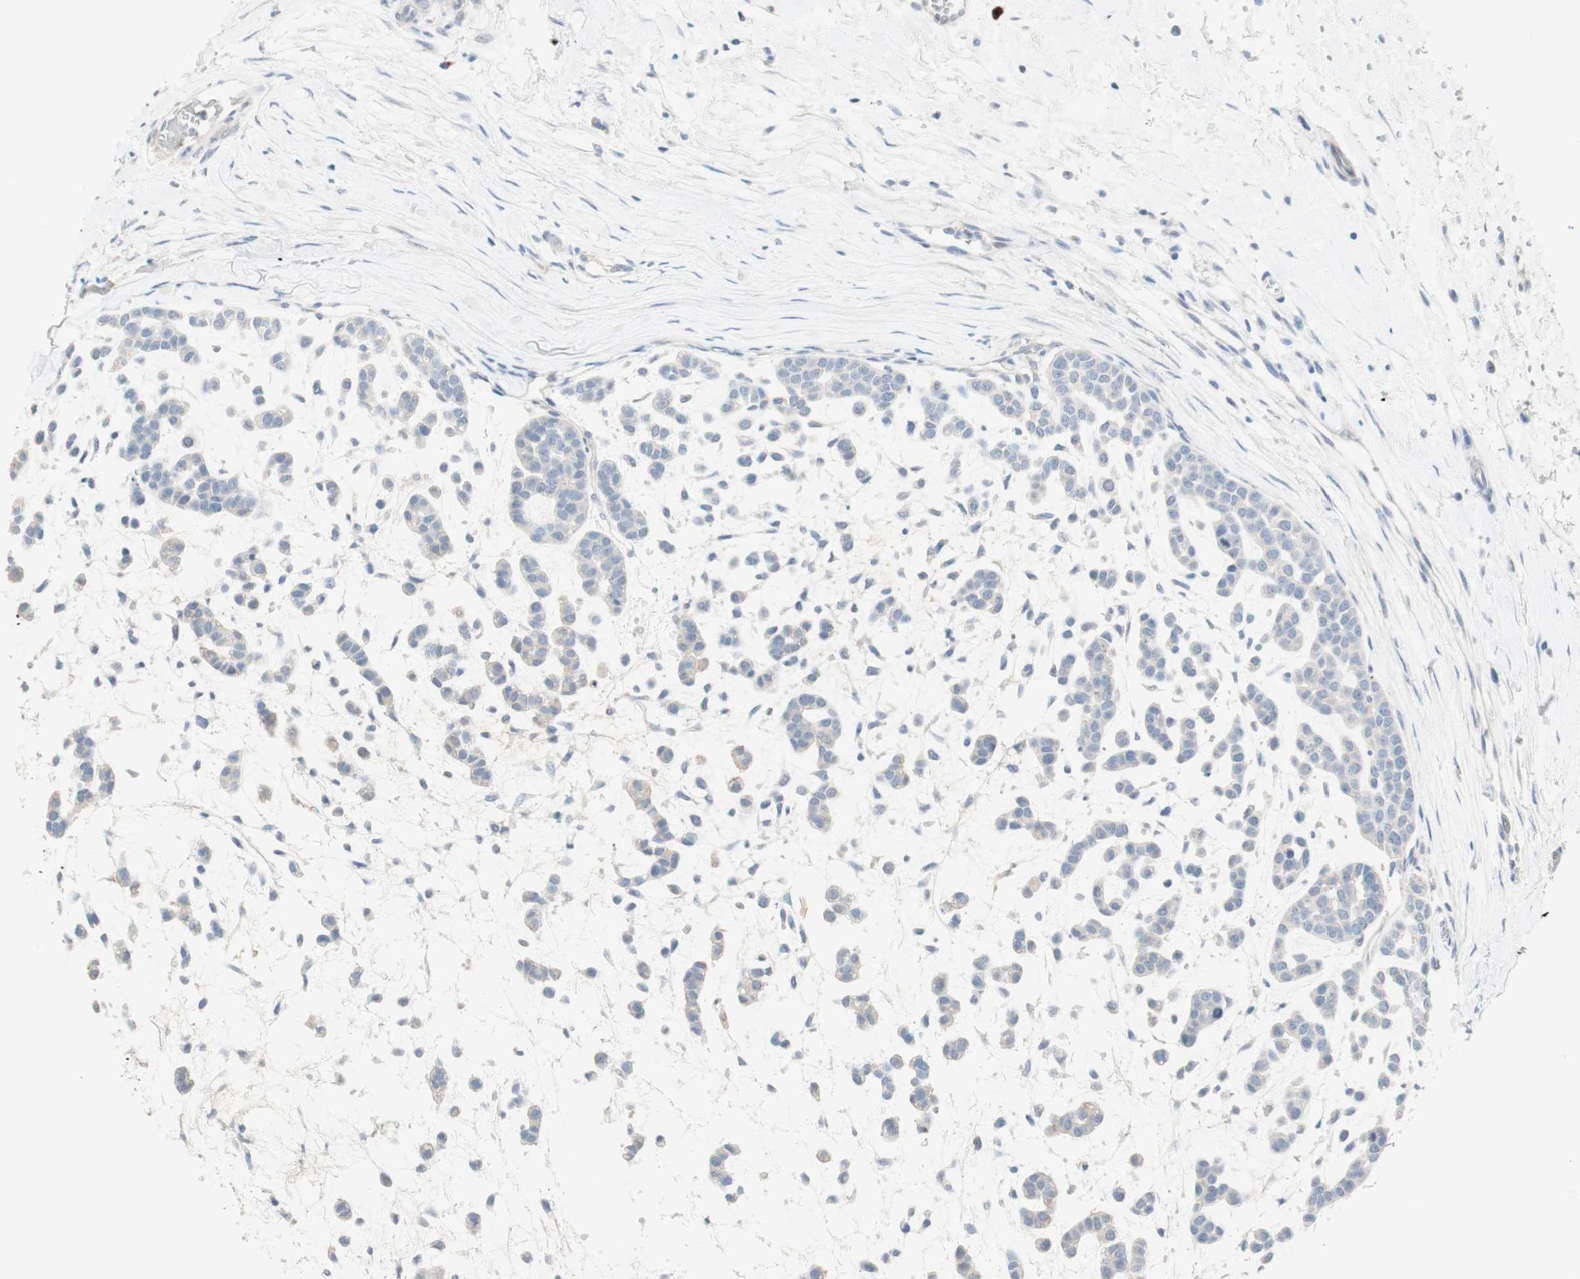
{"staining": {"intensity": "negative", "quantity": "none", "location": "none"}, "tissue": "head and neck cancer", "cell_type": "Tumor cells", "image_type": "cancer", "snomed": [{"axis": "morphology", "description": "Adenocarcinoma, NOS"}, {"axis": "morphology", "description": "Adenoma, NOS"}, {"axis": "topography", "description": "Head-Neck"}], "caption": "Adenoma (head and neck) stained for a protein using IHC displays no expression tumor cells.", "gene": "MANEA", "patient": {"sex": "female", "age": 55}}